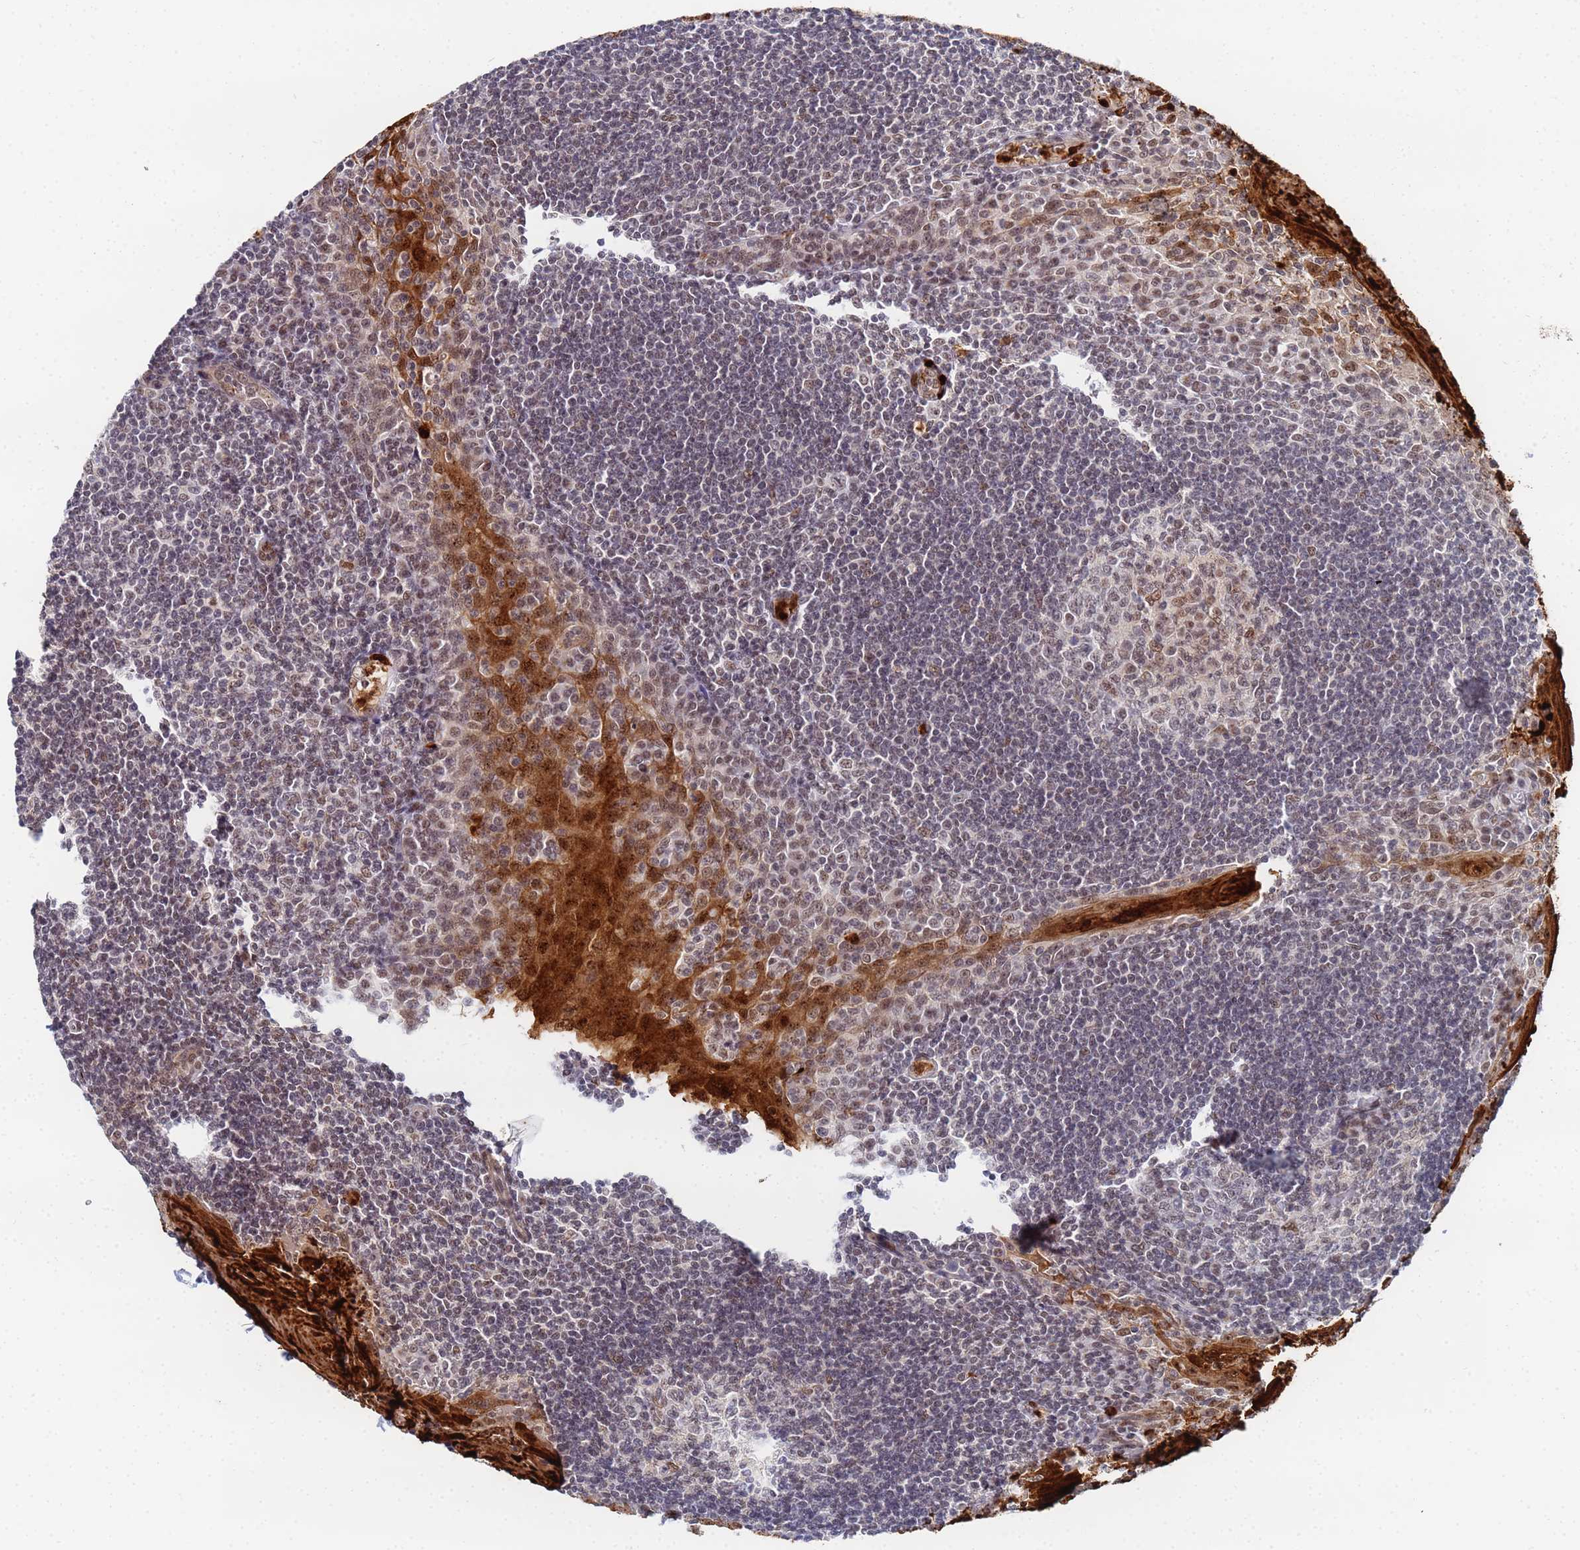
{"staining": {"intensity": "weak", "quantity": "25%-75%", "location": "nuclear"}, "tissue": "tonsil", "cell_type": "Germinal center cells", "image_type": "normal", "snomed": [{"axis": "morphology", "description": "Normal tissue, NOS"}, {"axis": "topography", "description": "Tonsil"}], "caption": "A histopathology image showing weak nuclear staining in approximately 25%-75% of germinal center cells in normal tonsil, as visualized by brown immunohistochemical staining.", "gene": "MTCL1", "patient": {"sex": "male", "age": 27}}